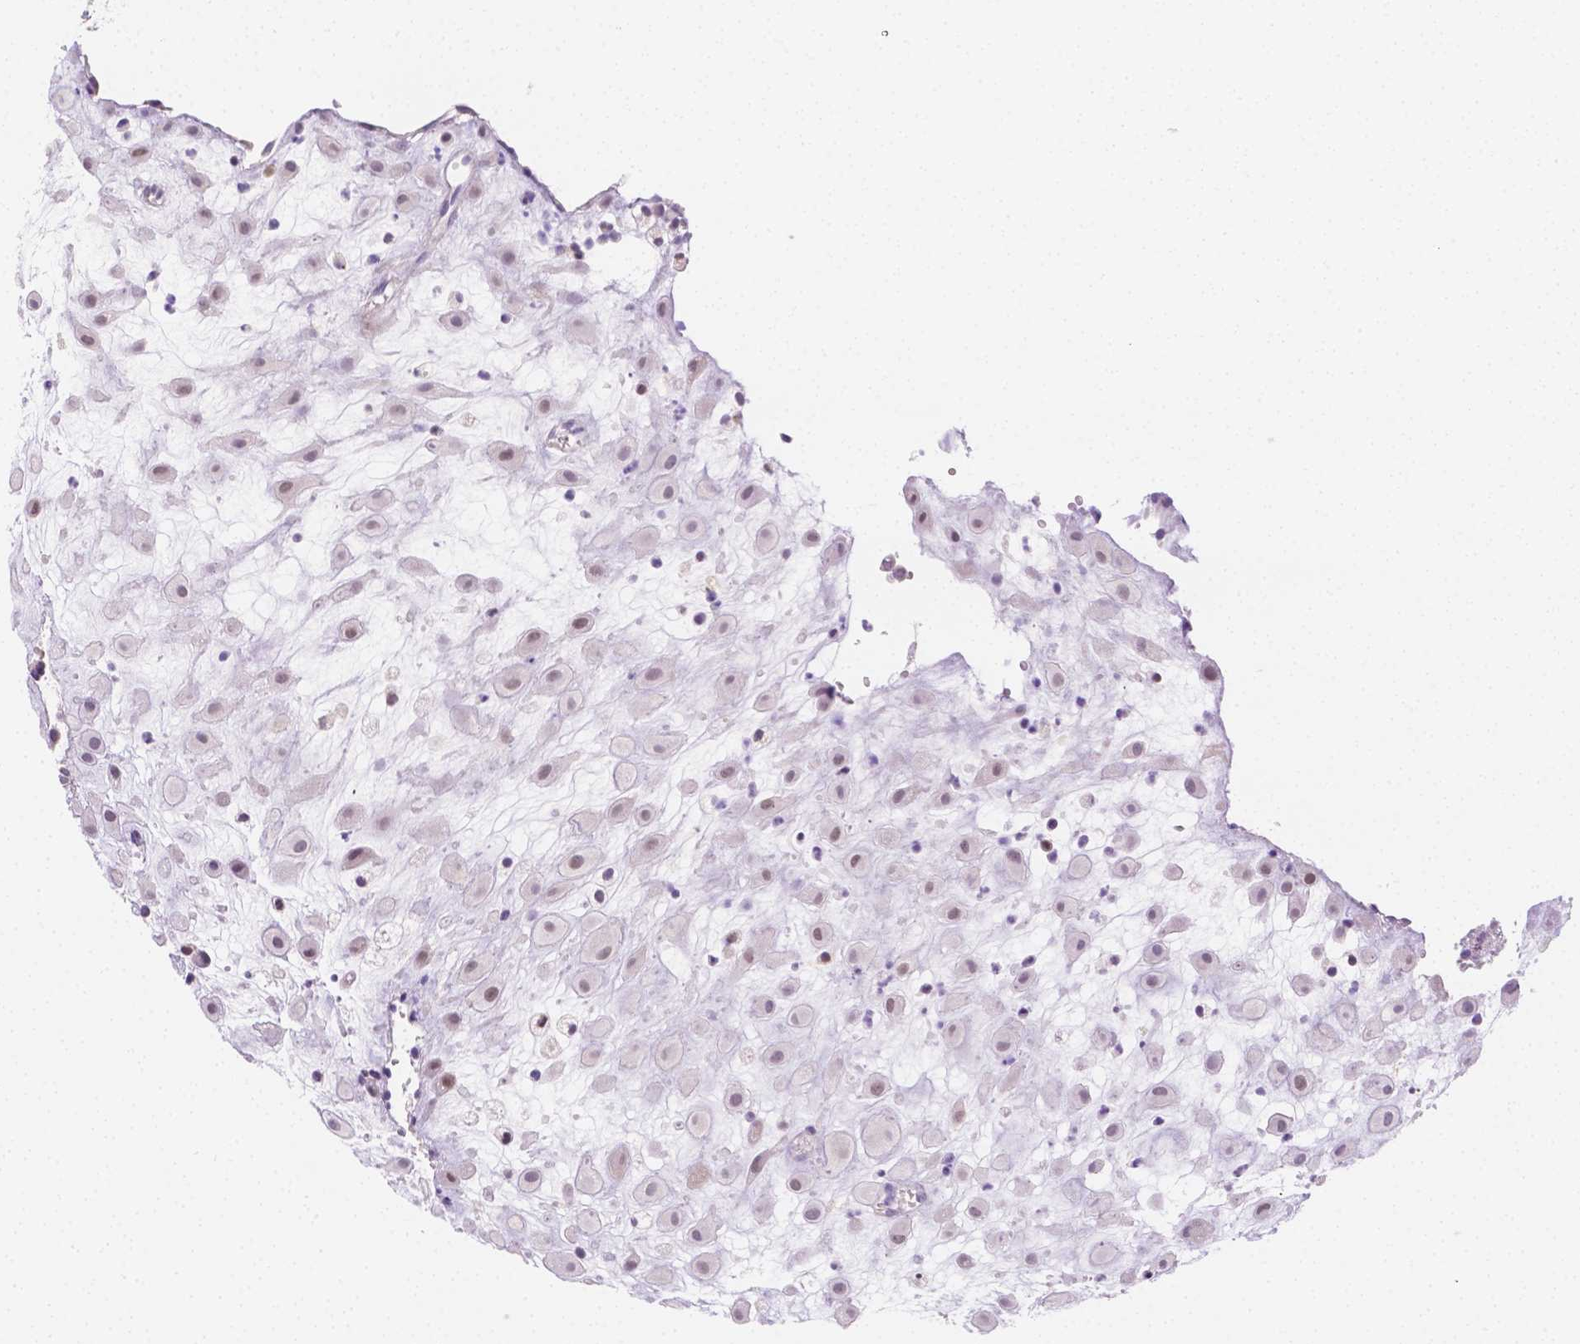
{"staining": {"intensity": "weak", "quantity": "<25%", "location": "nuclear"}, "tissue": "placenta", "cell_type": "Decidual cells", "image_type": "normal", "snomed": [{"axis": "morphology", "description": "Normal tissue, NOS"}, {"axis": "topography", "description": "Placenta"}], "caption": "Immunohistochemistry (IHC) photomicrograph of unremarkable placenta: human placenta stained with DAB (3,3'-diaminobenzidine) shows no significant protein staining in decidual cells. The staining was performed using DAB (3,3'-diaminobenzidine) to visualize the protein expression in brown, while the nuclei were stained in blue with hematoxylin (Magnification: 20x).", "gene": "SGTB", "patient": {"sex": "female", "age": 24}}